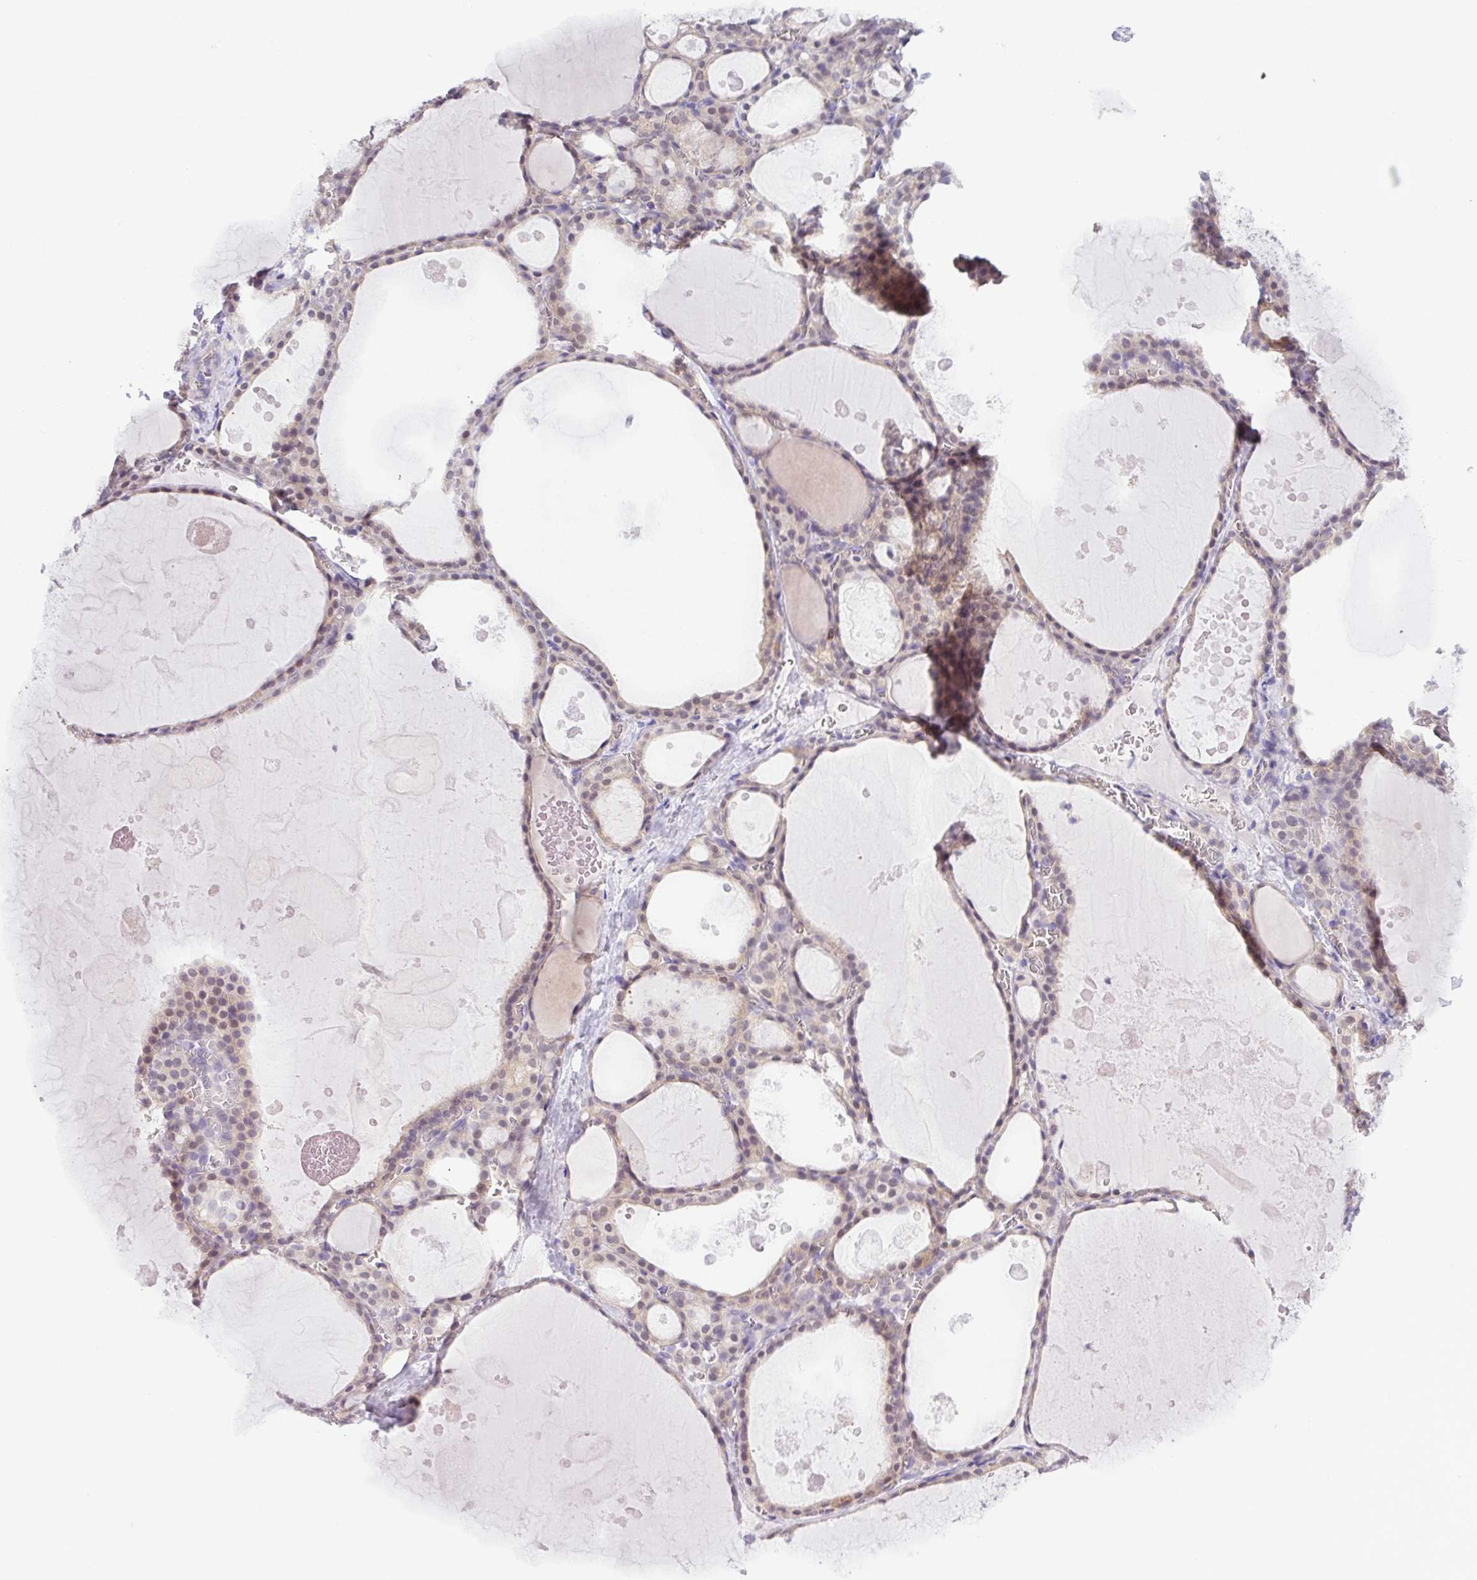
{"staining": {"intensity": "moderate", "quantity": "25%-75%", "location": "cytoplasmic/membranous,nuclear"}, "tissue": "thyroid gland", "cell_type": "Glandular cells", "image_type": "normal", "snomed": [{"axis": "morphology", "description": "Normal tissue, NOS"}, {"axis": "topography", "description": "Thyroid gland"}], "caption": "Normal thyroid gland demonstrates moderate cytoplasmic/membranous,nuclear expression in about 25%-75% of glandular cells Nuclei are stained in blue..", "gene": "TONSL", "patient": {"sex": "male", "age": 56}}